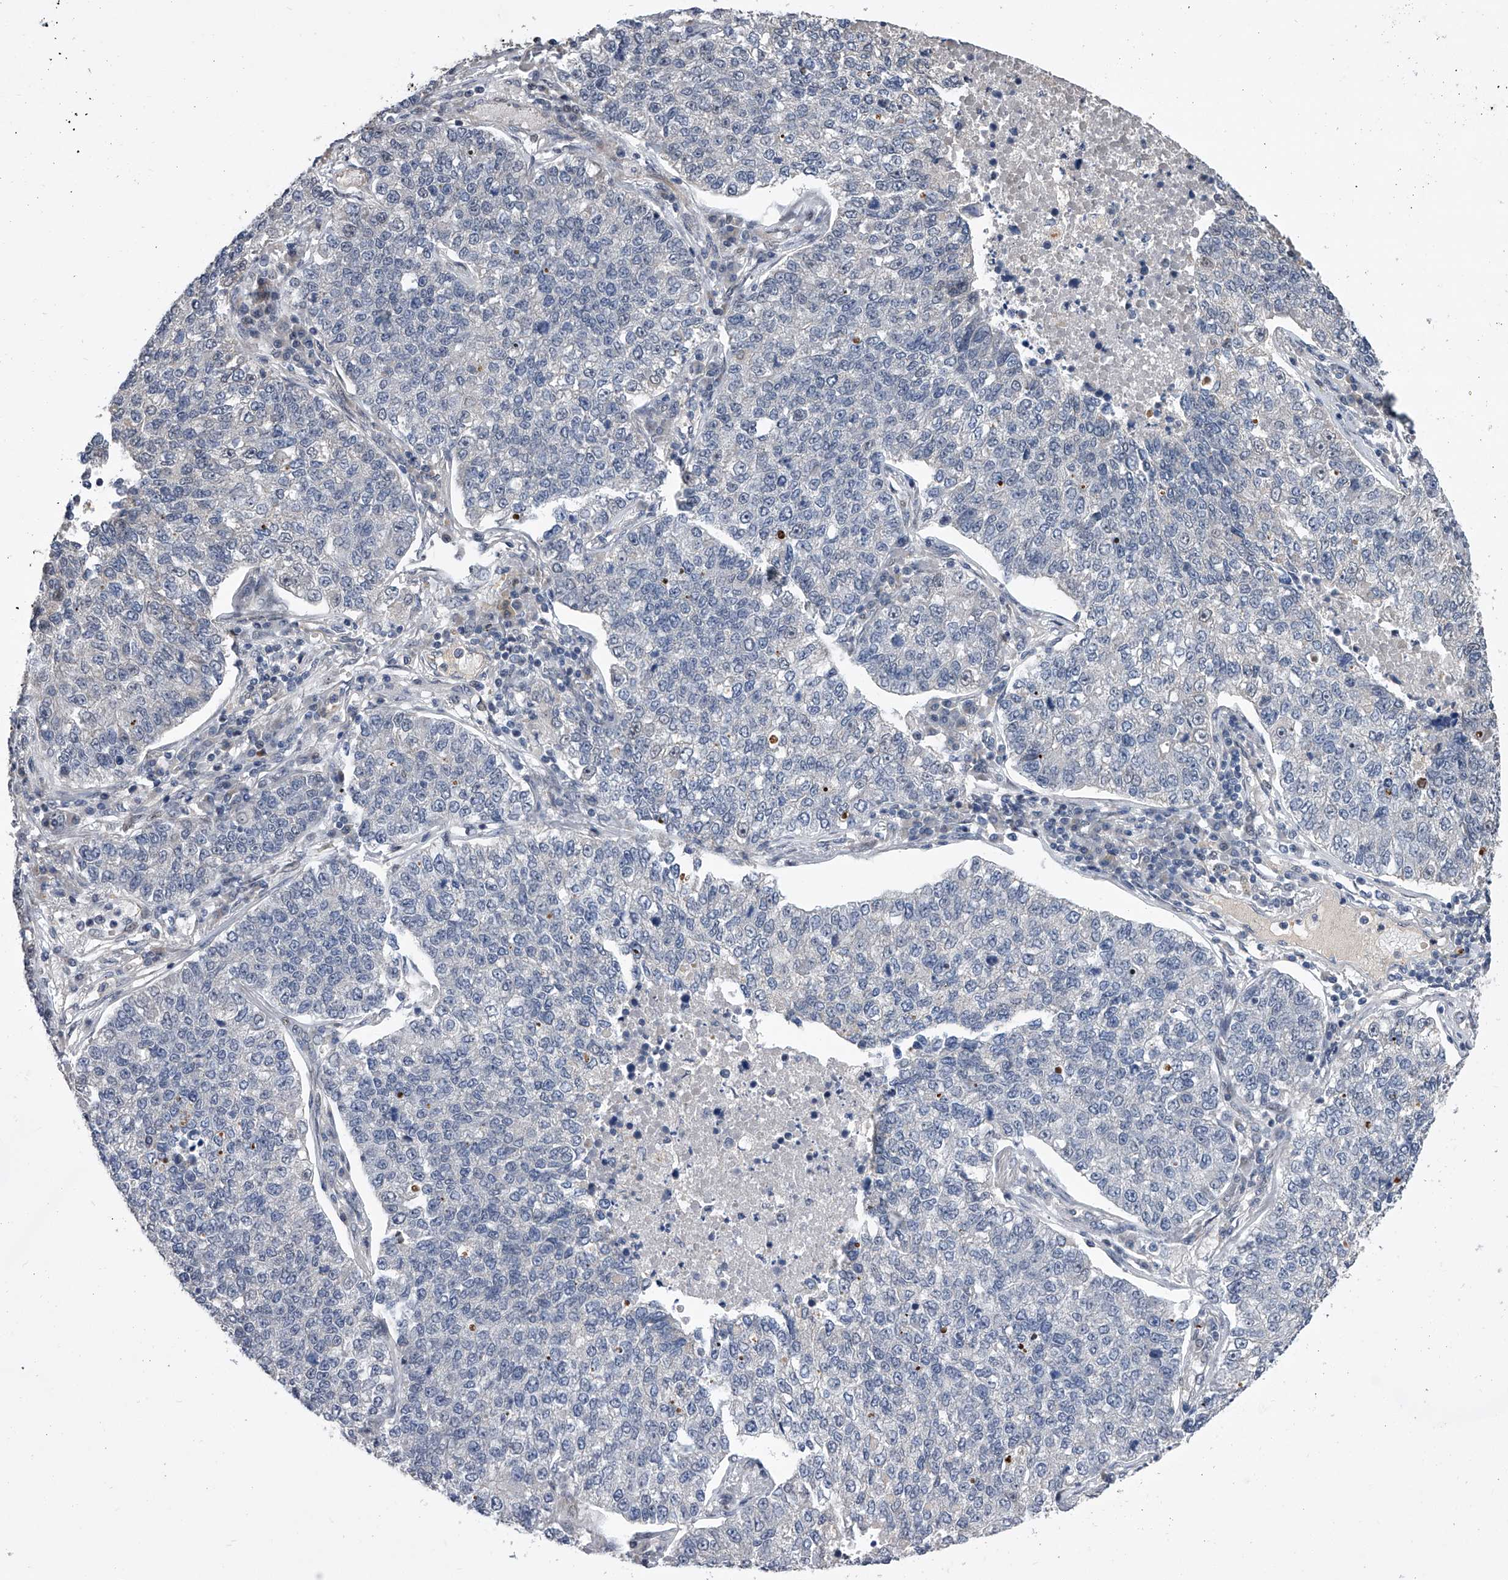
{"staining": {"intensity": "negative", "quantity": "none", "location": "none"}, "tissue": "lung cancer", "cell_type": "Tumor cells", "image_type": "cancer", "snomed": [{"axis": "morphology", "description": "Adenocarcinoma, NOS"}, {"axis": "topography", "description": "Lung"}], "caption": "Tumor cells are negative for protein expression in human lung adenocarcinoma.", "gene": "ZNF426", "patient": {"sex": "male", "age": 49}}